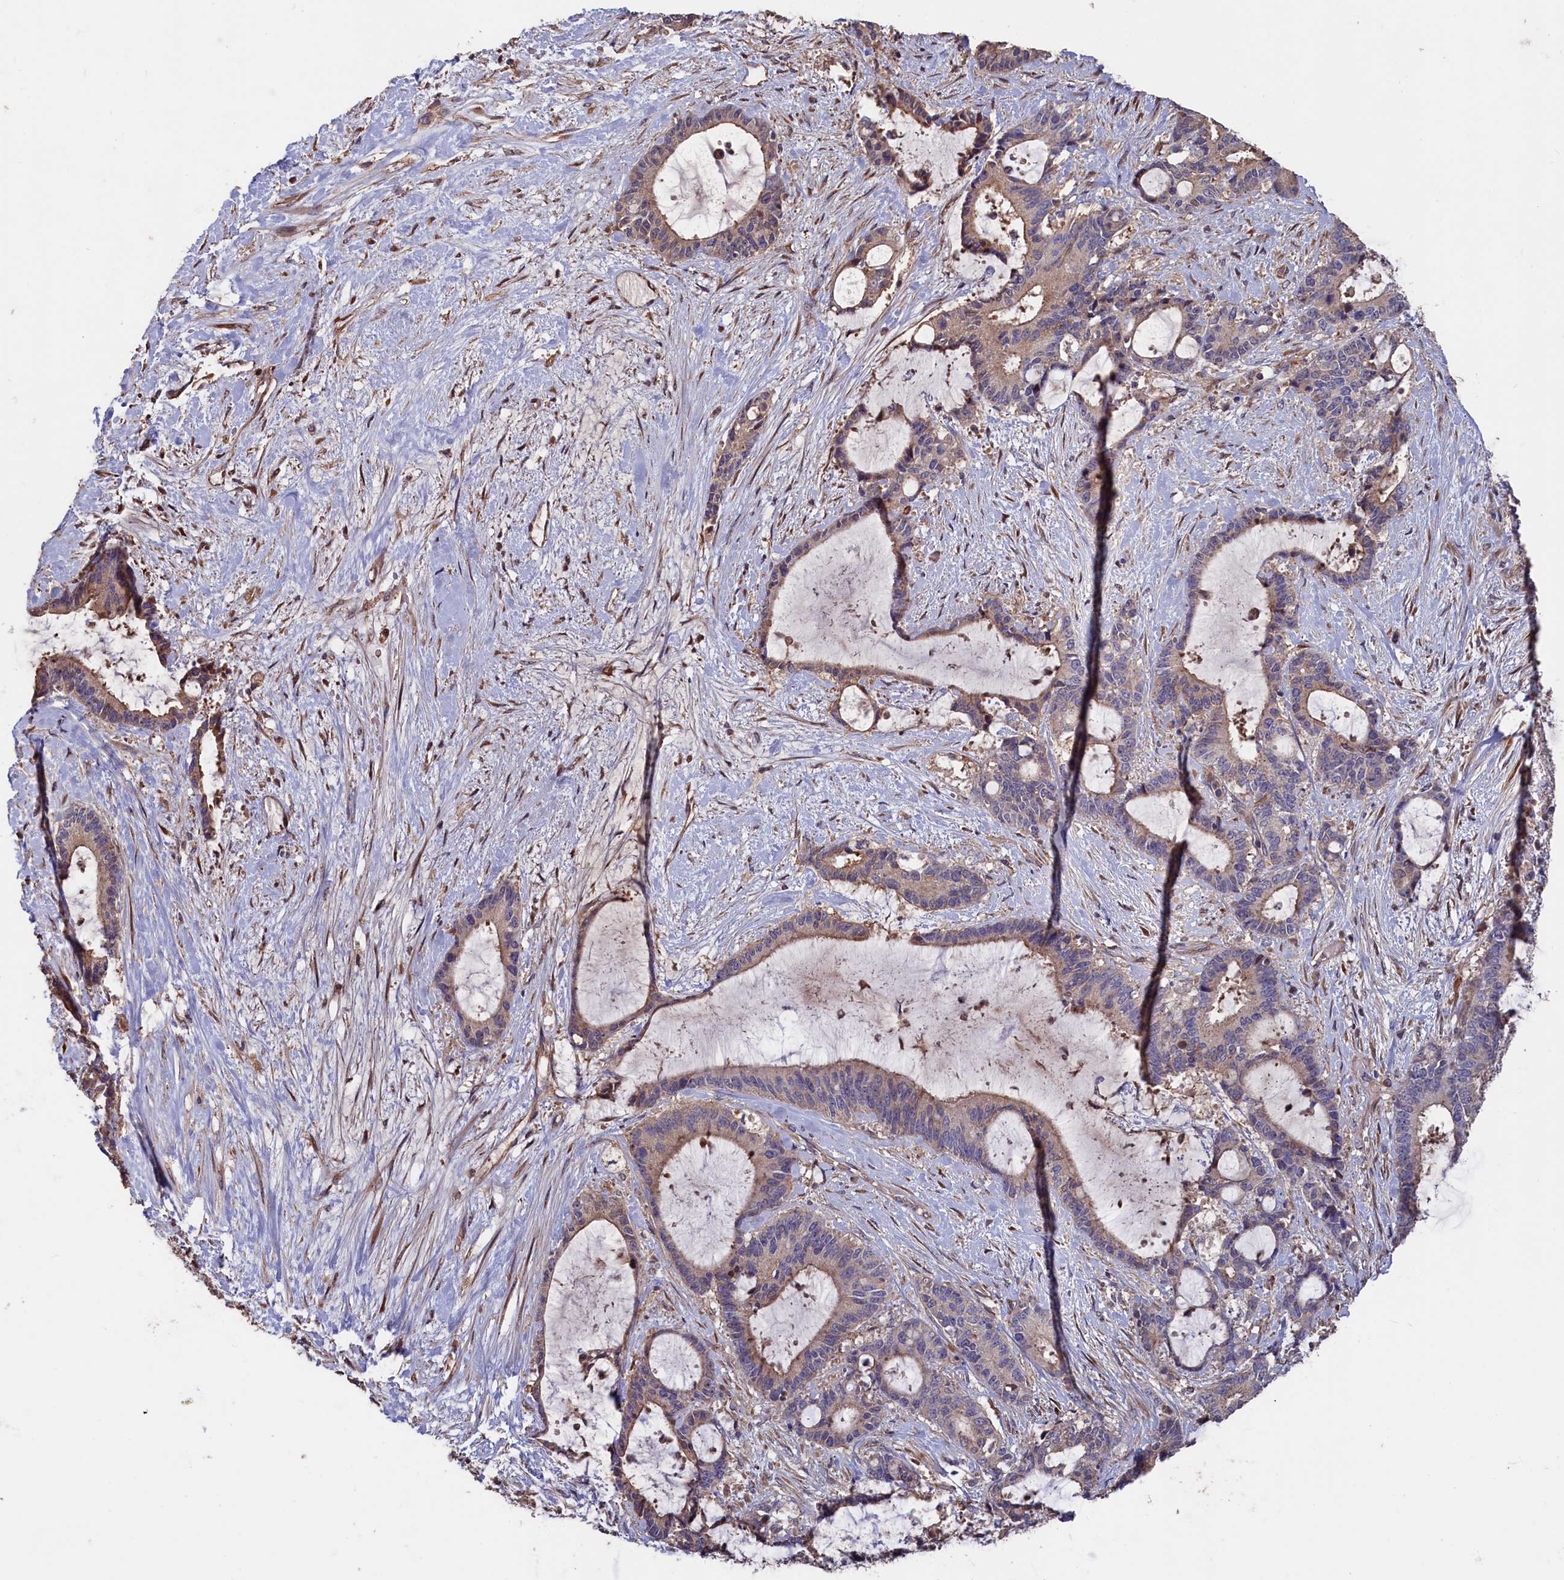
{"staining": {"intensity": "weak", "quantity": "<25%", "location": "cytoplasmic/membranous"}, "tissue": "liver cancer", "cell_type": "Tumor cells", "image_type": "cancer", "snomed": [{"axis": "morphology", "description": "Normal tissue, NOS"}, {"axis": "morphology", "description": "Cholangiocarcinoma"}, {"axis": "topography", "description": "Liver"}, {"axis": "topography", "description": "Peripheral nerve tissue"}], "caption": "This photomicrograph is of cholangiocarcinoma (liver) stained with immunohistochemistry (IHC) to label a protein in brown with the nuclei are counter-stained blue. There is no positivity in tumor cells. Brightfield microscopy of immunohistochemistry stained with DAB (brown) and hematoxylin (blue), captured at high magnification.", "gene": "GREB1L", "patient": {"sex": "female", "age": 73}}